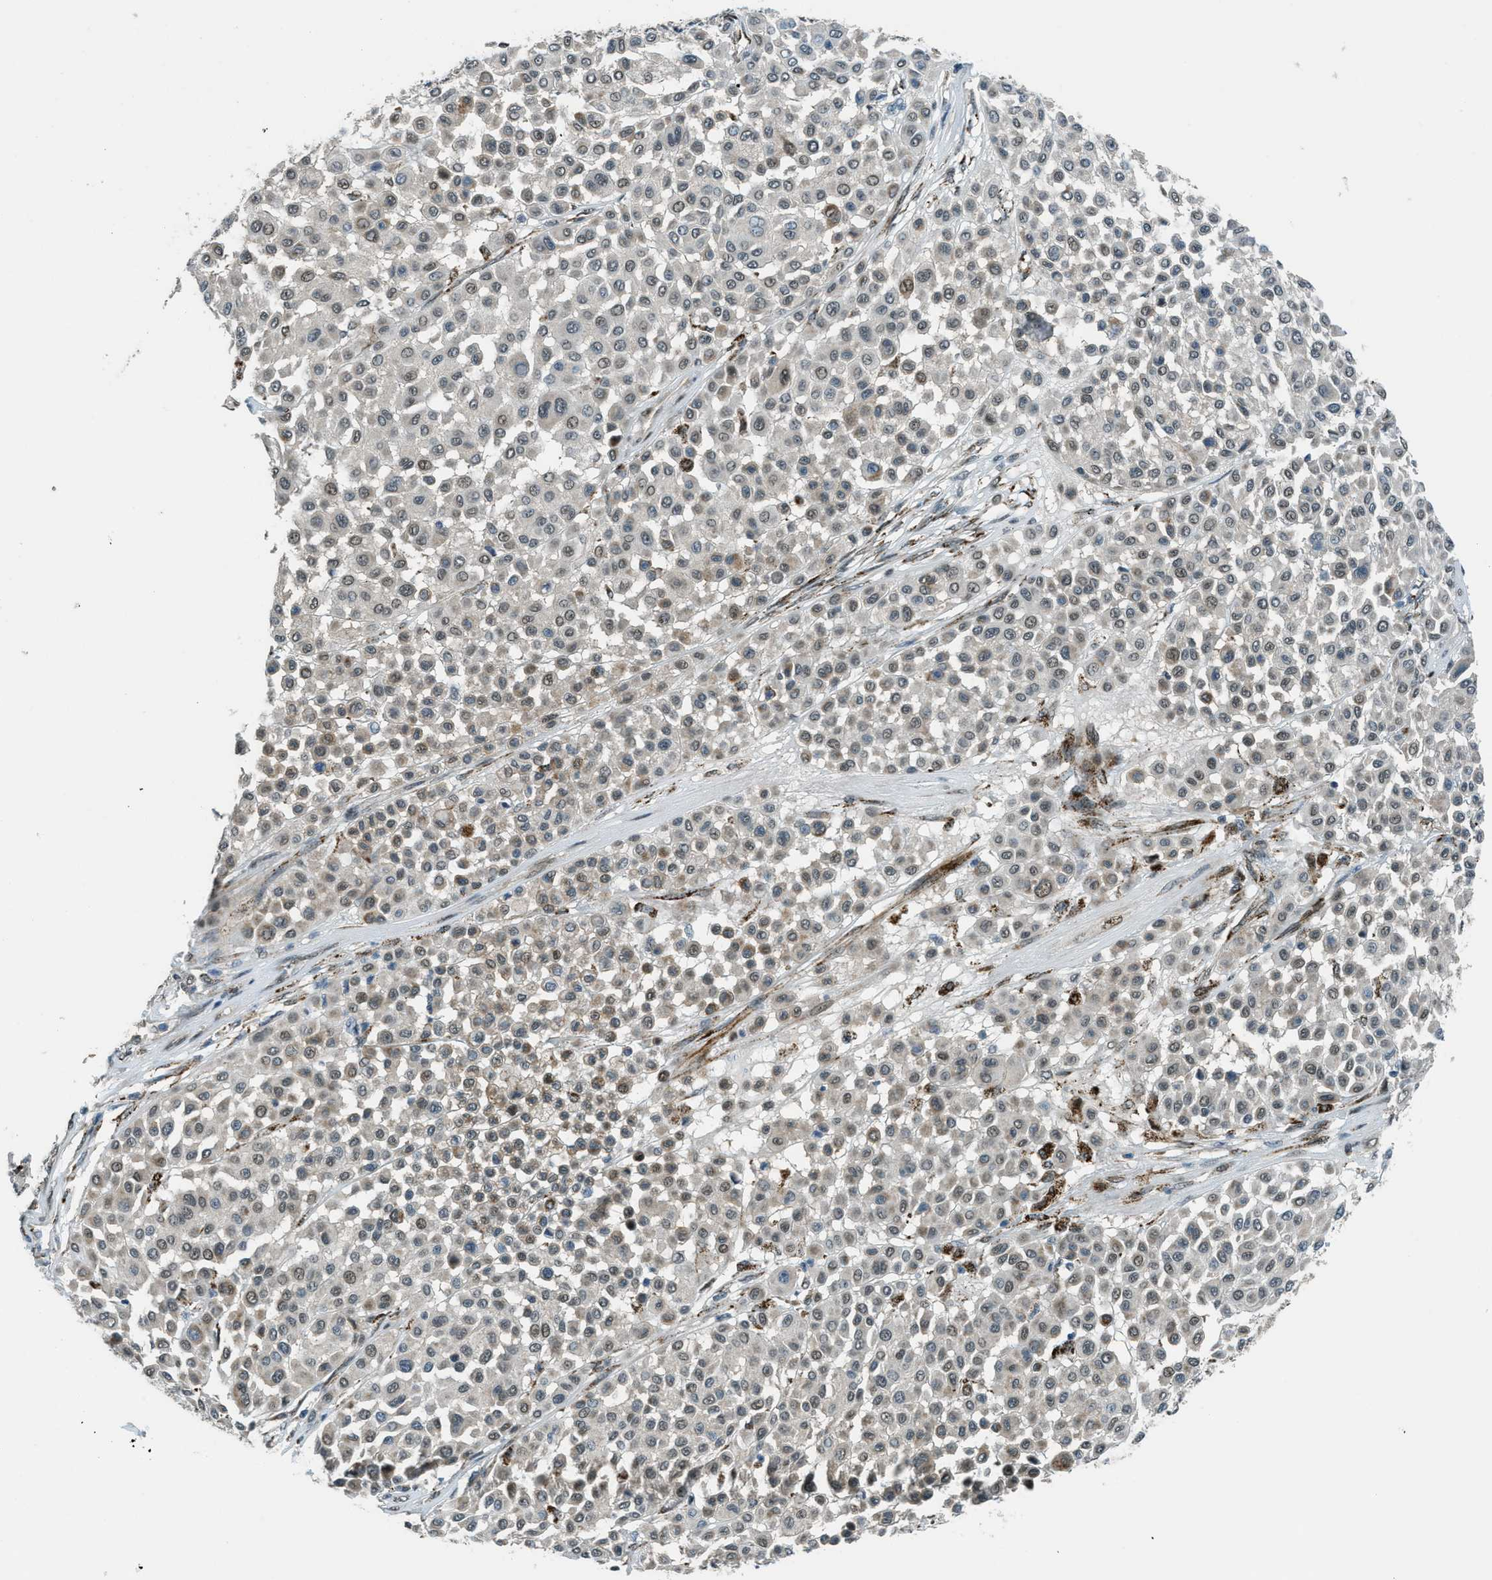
{"staining": {"intensity": "weak", "quantity": "<25%", "location": "nuclear"}, "tissue": "melanoma", "cell_type": "Tumor cells", "image_type": "cancer", "snomed": [{"axis": "morphology", "description": "Malignant melanoma, Metastatic site"}, {"axis": "topography", "description": "Soft tissue"}], "caption": "Tumor cells show no significant protein expression in melanoma.", "gene": "NPEPL1", "patient": {"sex": "male", "age": 41}}